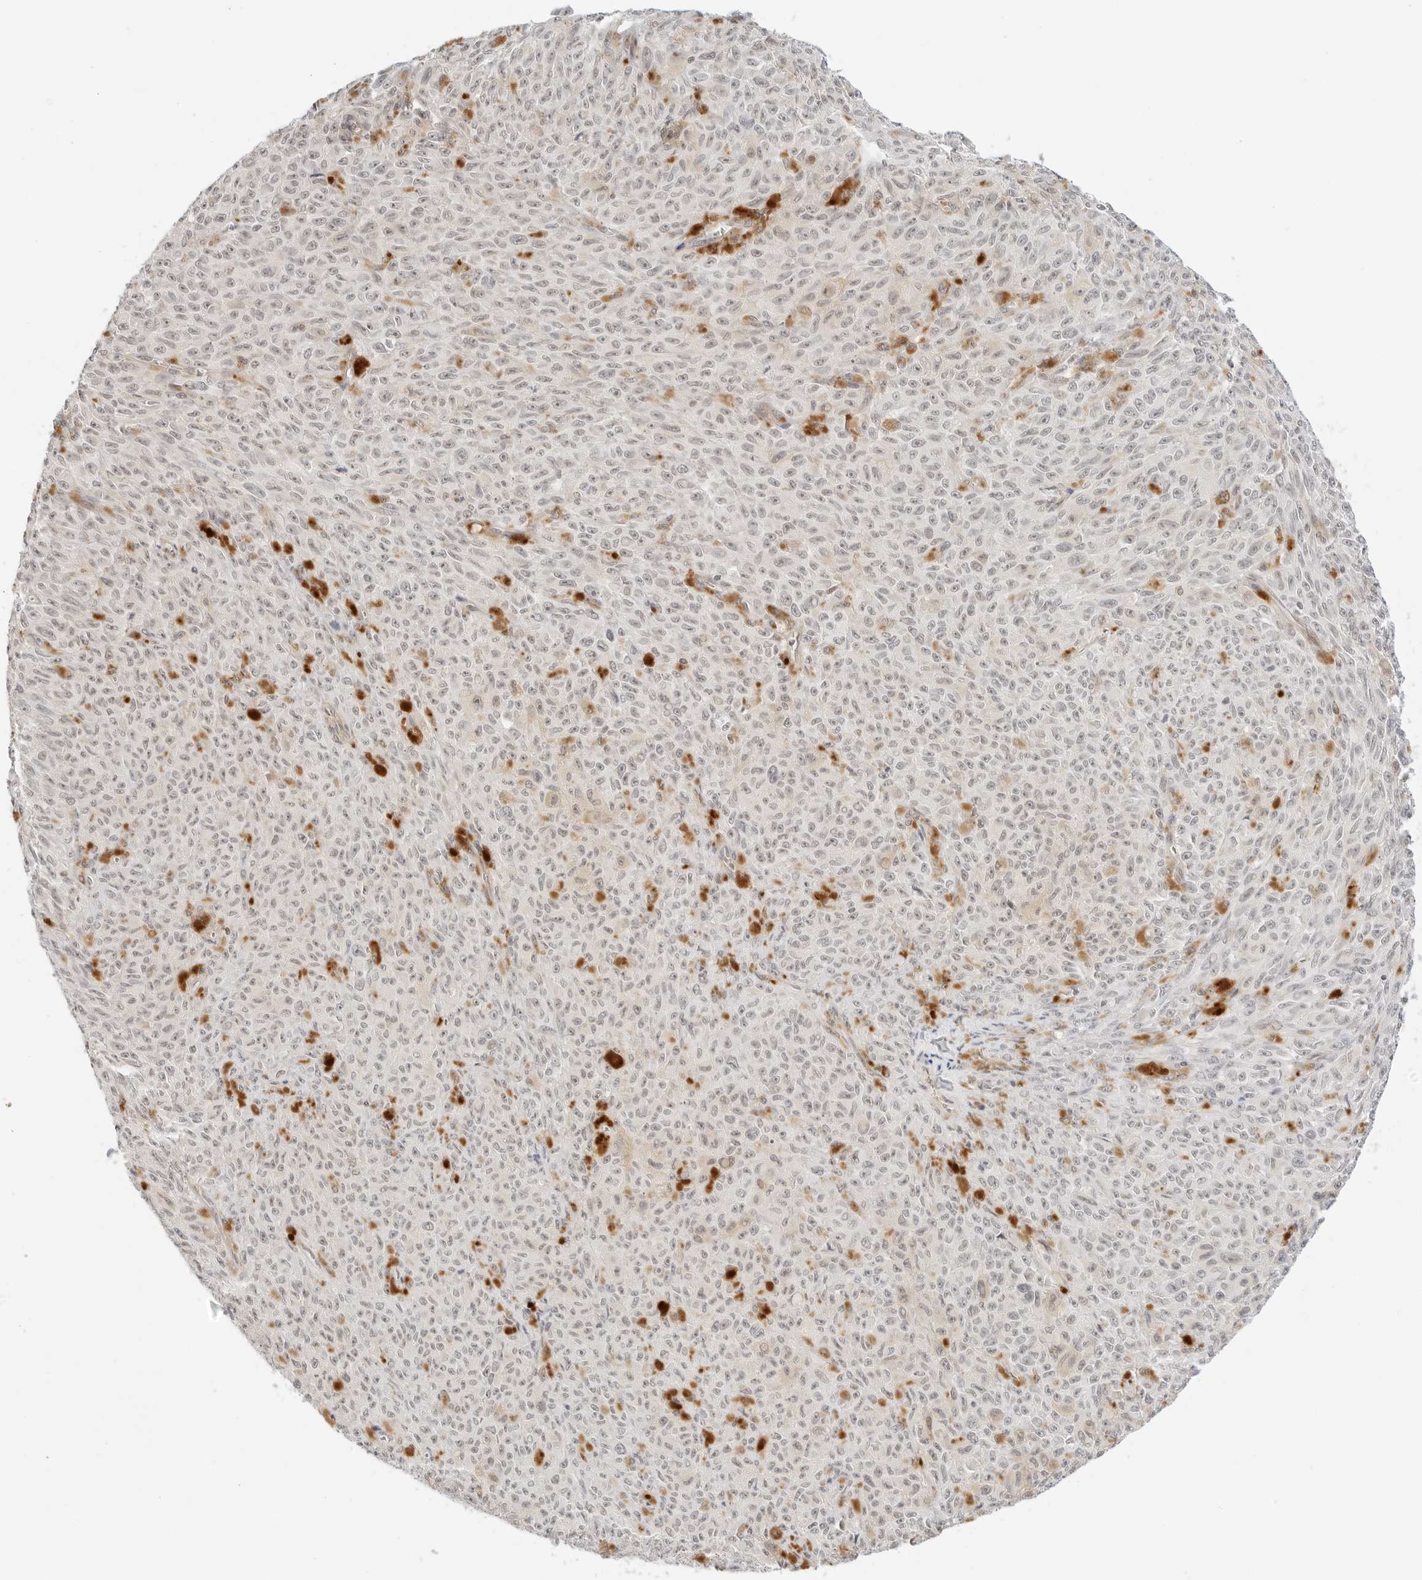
{"staining": {"intensity": "weak", "quantity": ">75%", "location": "nuclear"}, "tissue": "melanoma", "cell_type": "Tumor cells", "image_type": "cancer", "snomed": [{"axis": "morphology", "description": "Malignant melanoma, NOS"}, {"axis": "topography", "description": "Skin"}], "caption": "Immunohistochemistry (IHC) staining of malignant melanoma, which shows low levels of weak nuclear expression in about >75% of tumor cells indicating weak nuclear protein staining. The staining was performed using DAB (brown) for protein detection and nuclei were counterstained in hematoxylin (blue).", "gene": "TEKT2", "patient": {"sex": "female", "age": 82}}